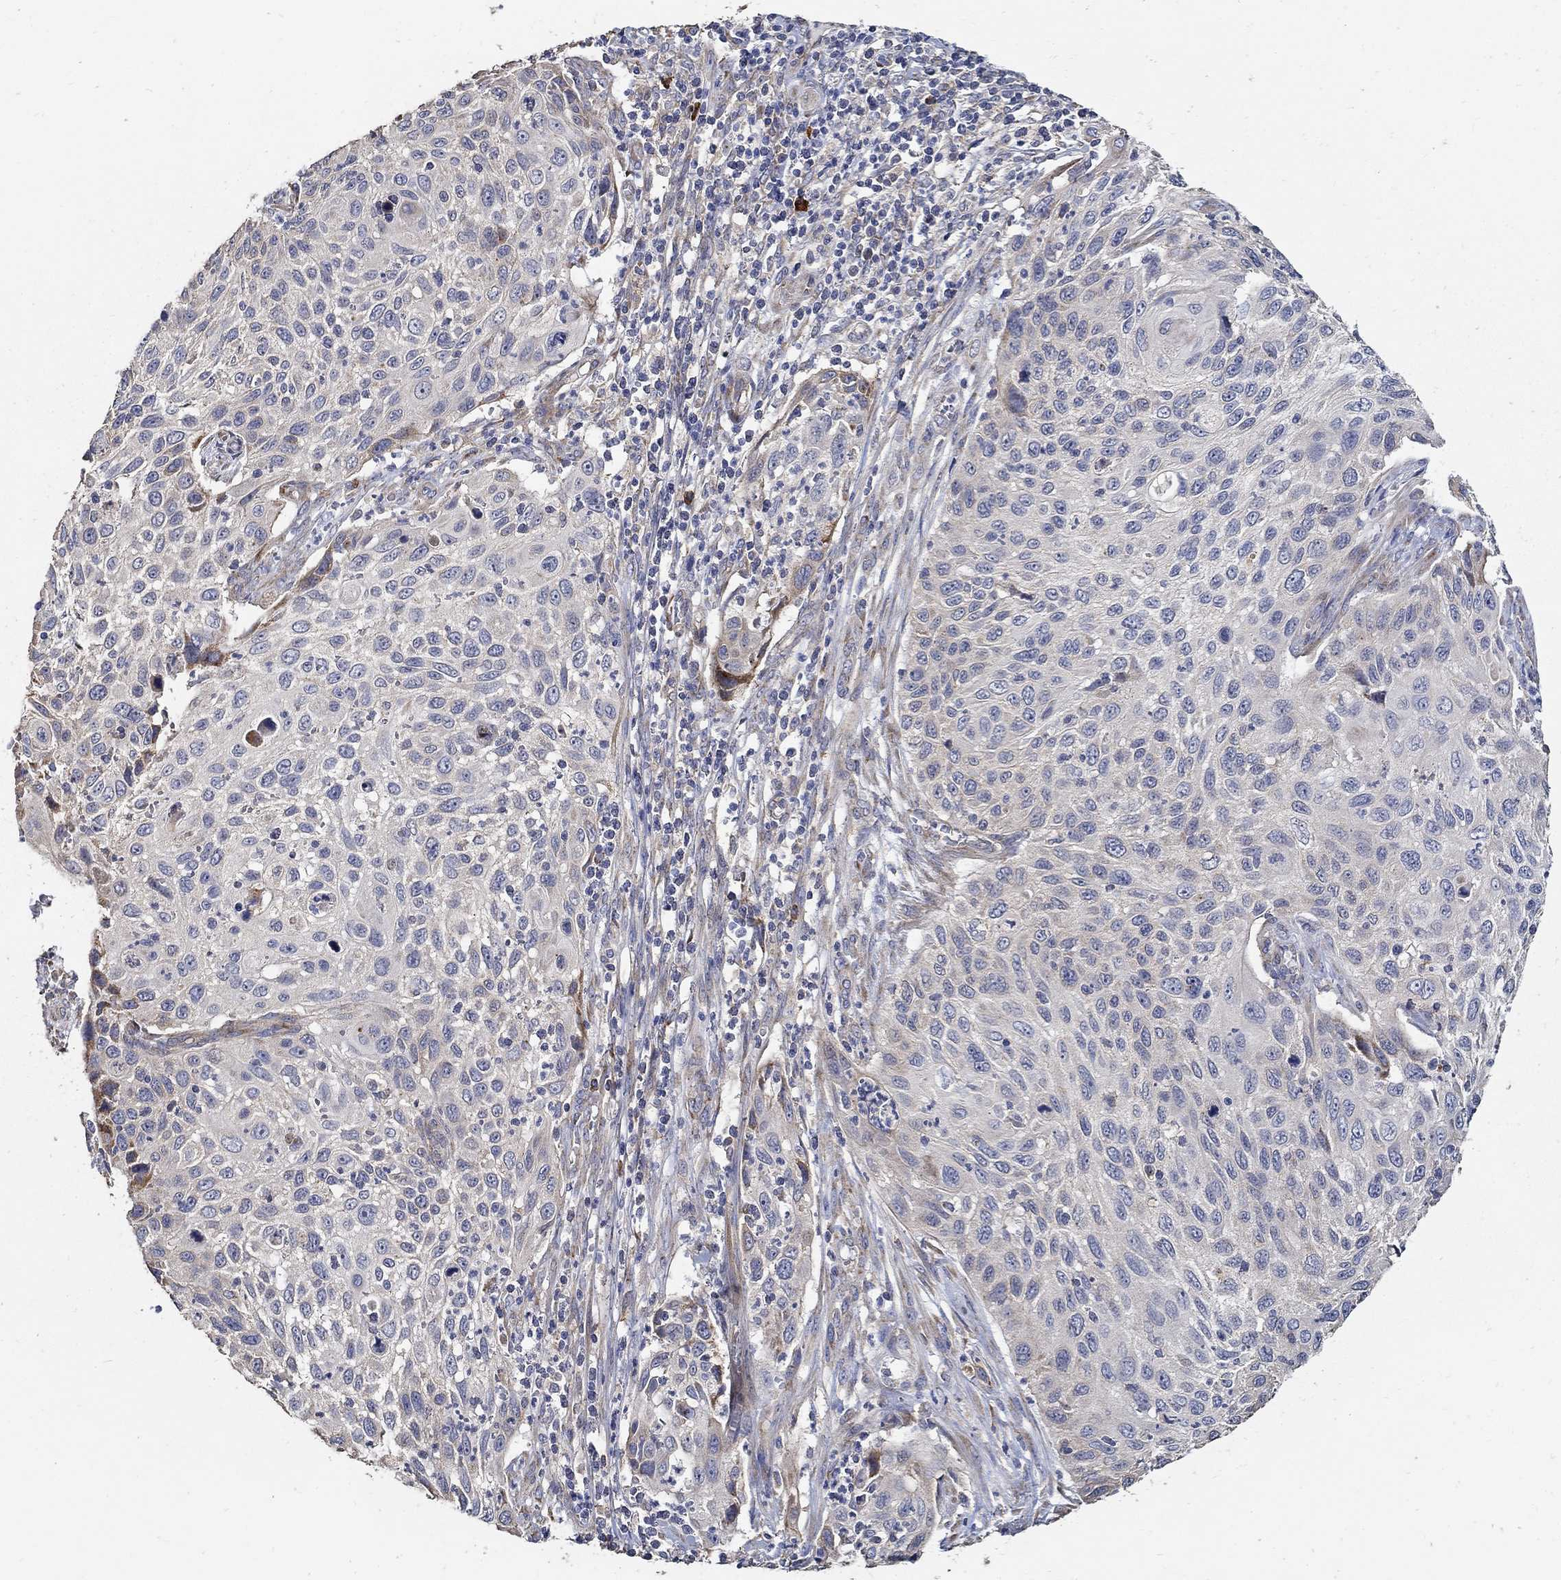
{"staining": {"intensity": "negative", "quantity": "none", "location": "none"}, "tissue": "cervical cancer", "cell_type": "Tumor cells", "image_type": "cancer", "snomed": [{"axis": "morphology", "description": "Squamous cell carcinoma, NOS"}, {"axis": "topography", "description": "Cervix"}], "caption": "Immunohistochemistry (IHC) histopathology image of cervical cancer (squamous cell carcinoma) stained for a protein (brown), which demonstrates no positivity in tumor cells.", "gene": "EMILIN3", "patient": {"sex": "female", "age": 70}}